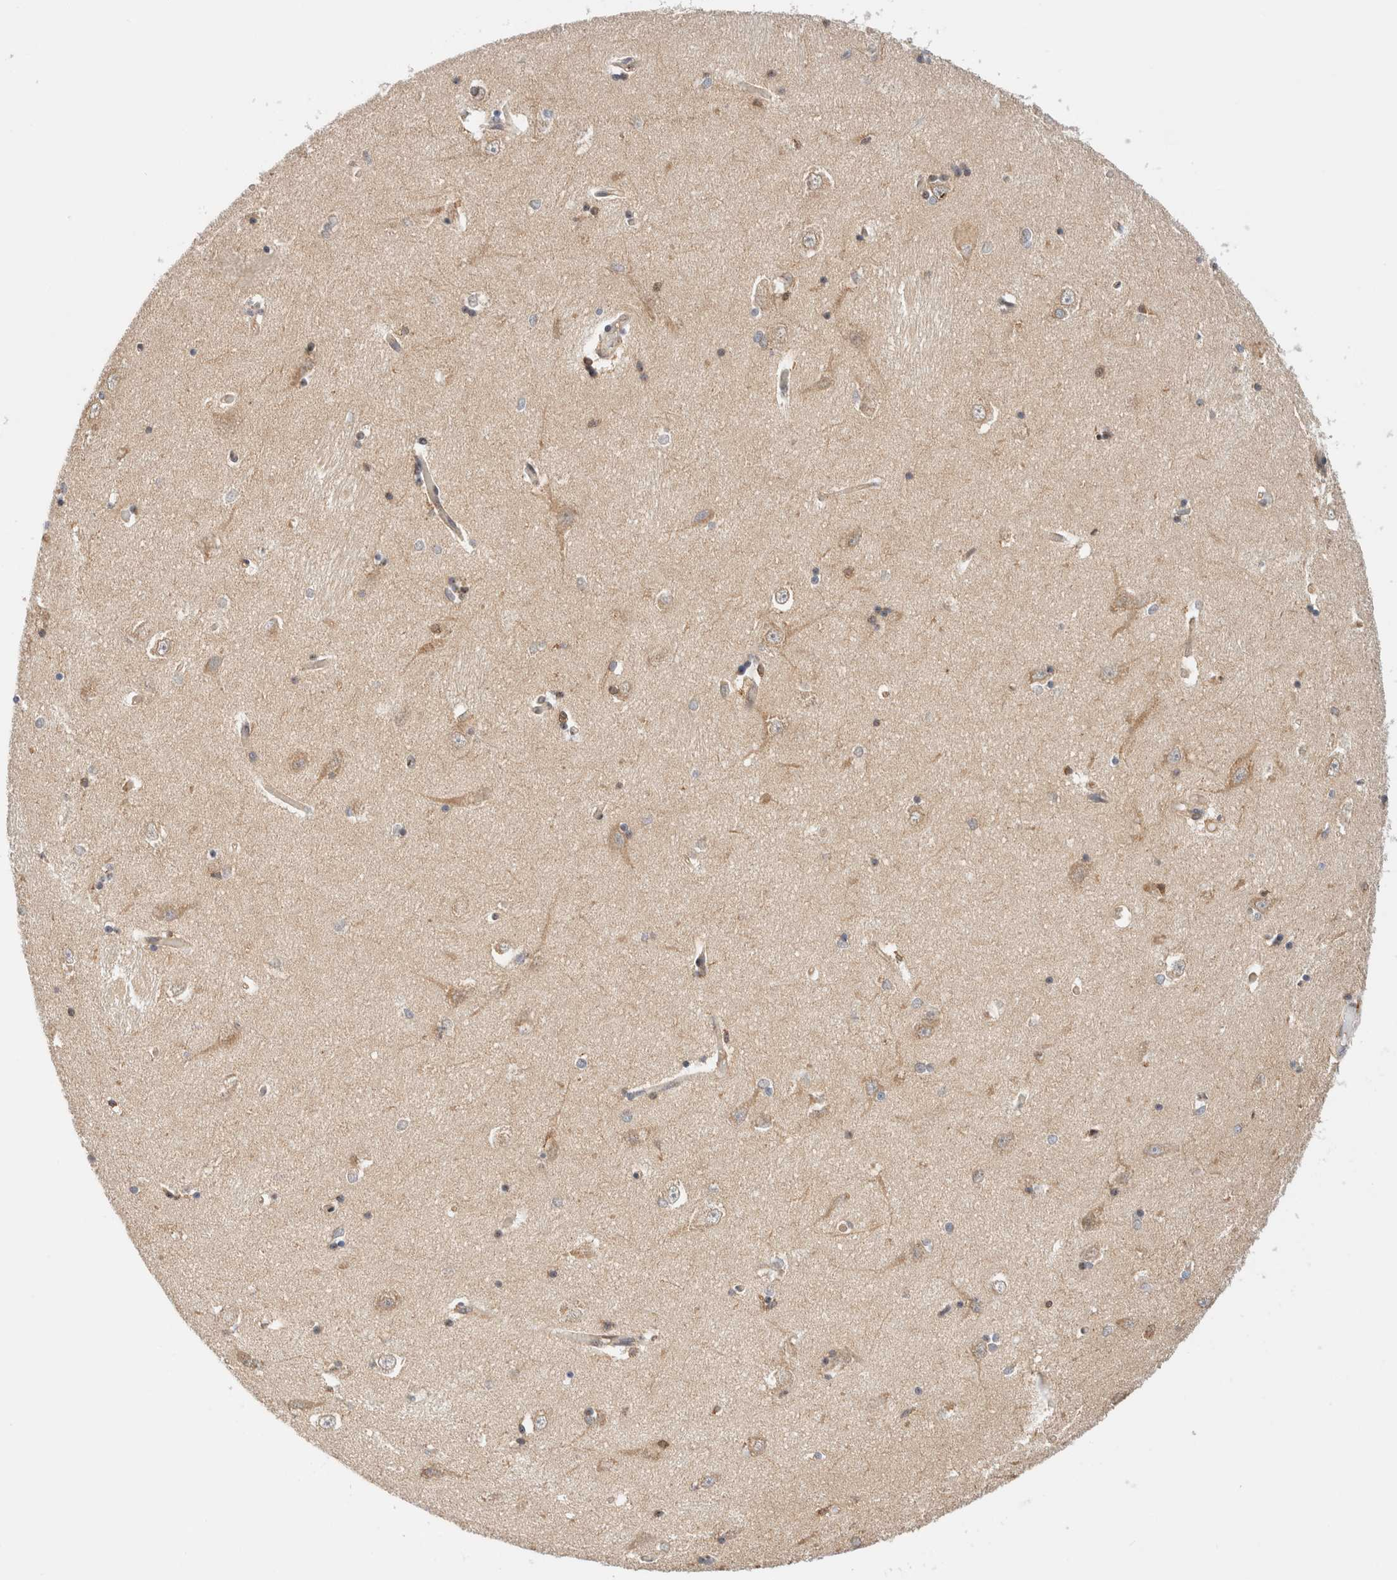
{"staining": {"intensity": "weak", "quantity": "<25%", "location": "cytoplasmic/membranous"}, "tissue": "hippocampus", "cell_type": "Glial cells", "image_type": "normal", "snomed": [{"axis": "morphology", "description": "Normal tissue, NOS"}, {"axis": "topography", "description": "Hippocampus"}], "caption": "Immunohistochemistry photomicrograph of benign hippocampus: hippocampus stained with DAB (3,3'-diaminobenzidine) displays no significant protein staining in glial cells. (DAB immunohistochemistry (IHC), high magnification).", "gene": "RABEP1", "patient": {"sex": "male", "age": 45}}